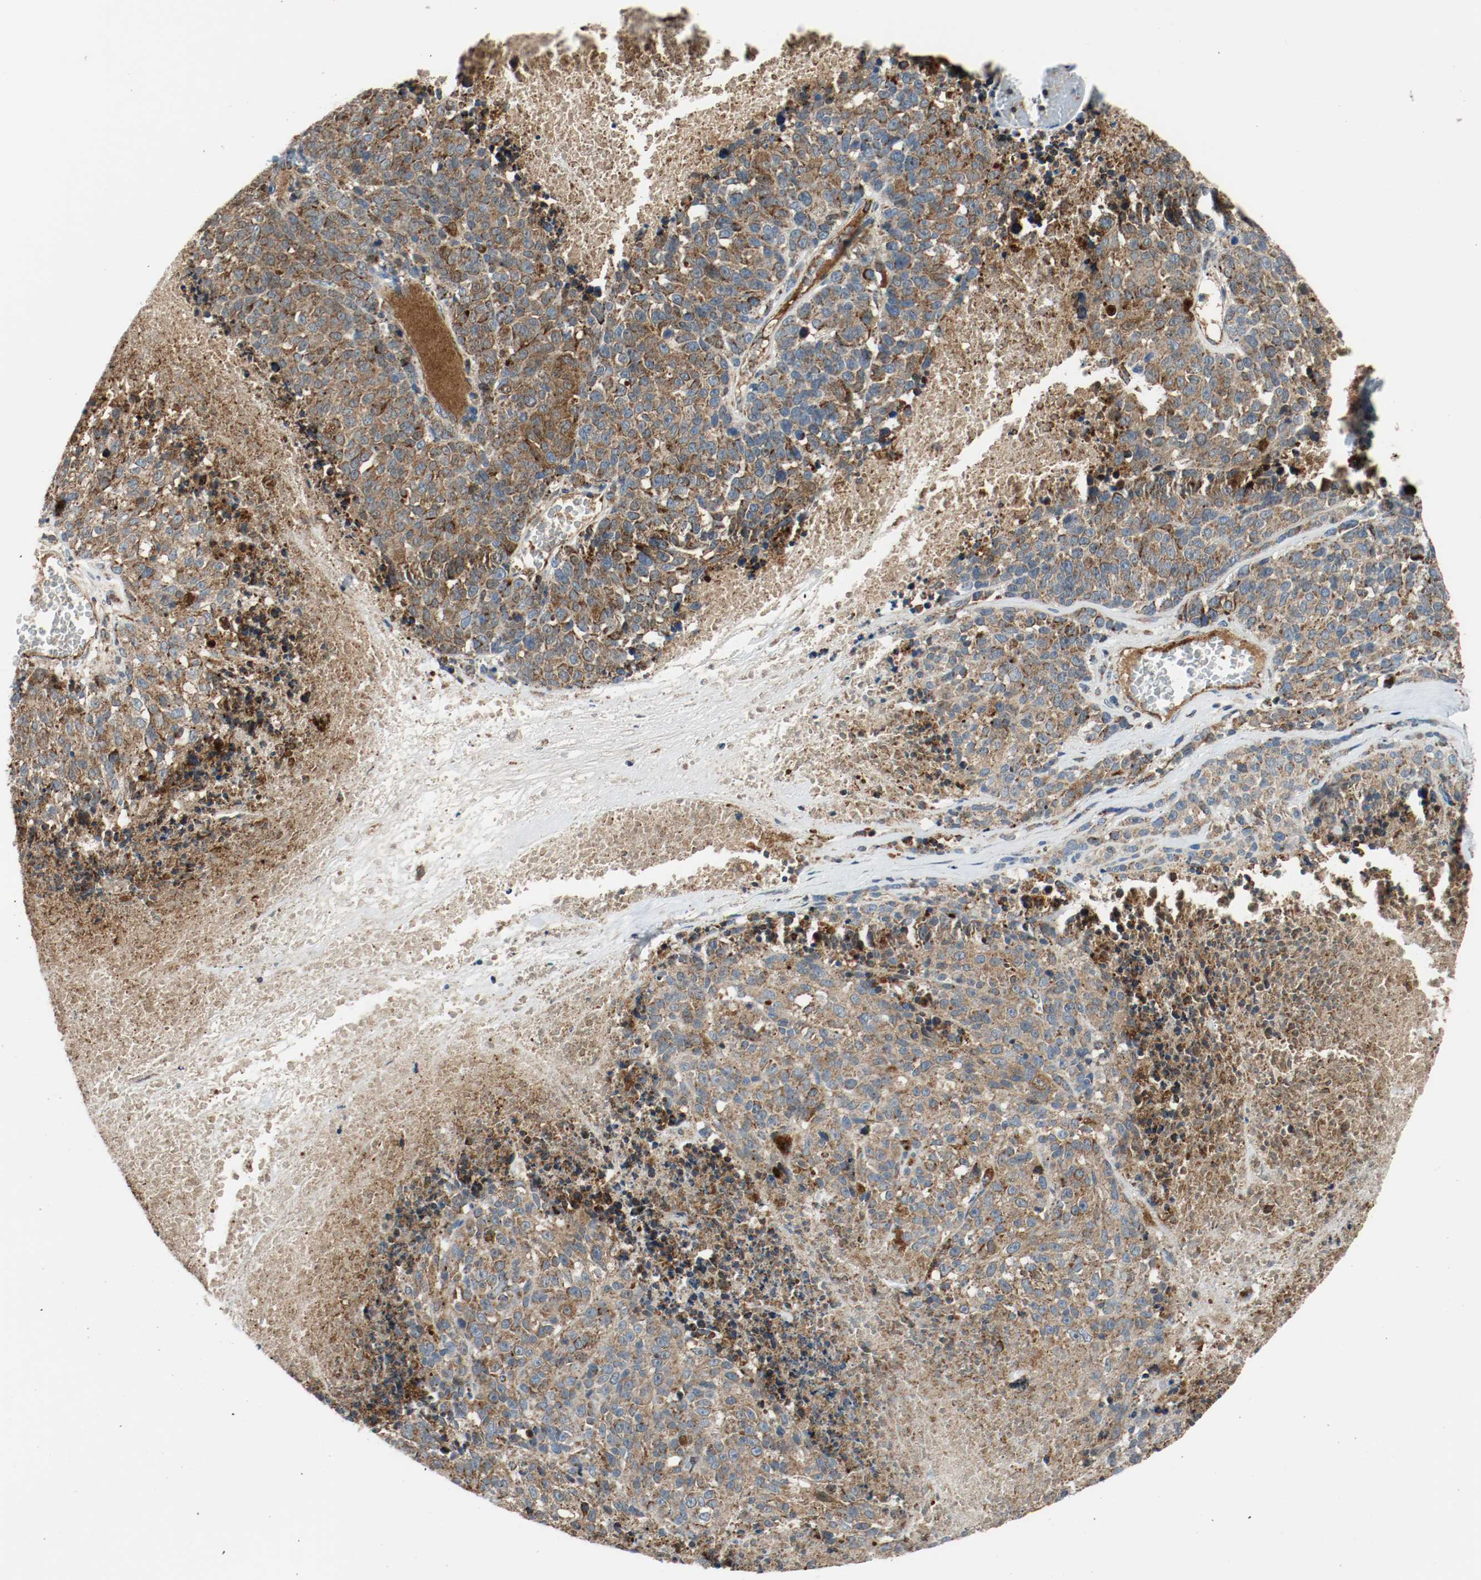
{"staining": {"intensity": "moderate", "quantity": ">75%", "location": "cytoplasmic/membranous"}, "tissue": "melanoma", "cell_type": "Tumor cells", "image_type": "cancer", "snomed": [{"axis": "morphology", "description": "Malignant melanoma, Metastatic site"}, {"axis": "topography", "description": "Cerebral cortex"}], "caption": "Melanoma stained for a protein (brown) displays moderate cytoplasmic/membranous positive expression in approximately >75% of tumor cells.", "gene": "TXNRD1", "patient": {"sex": "female", "age": 52}}